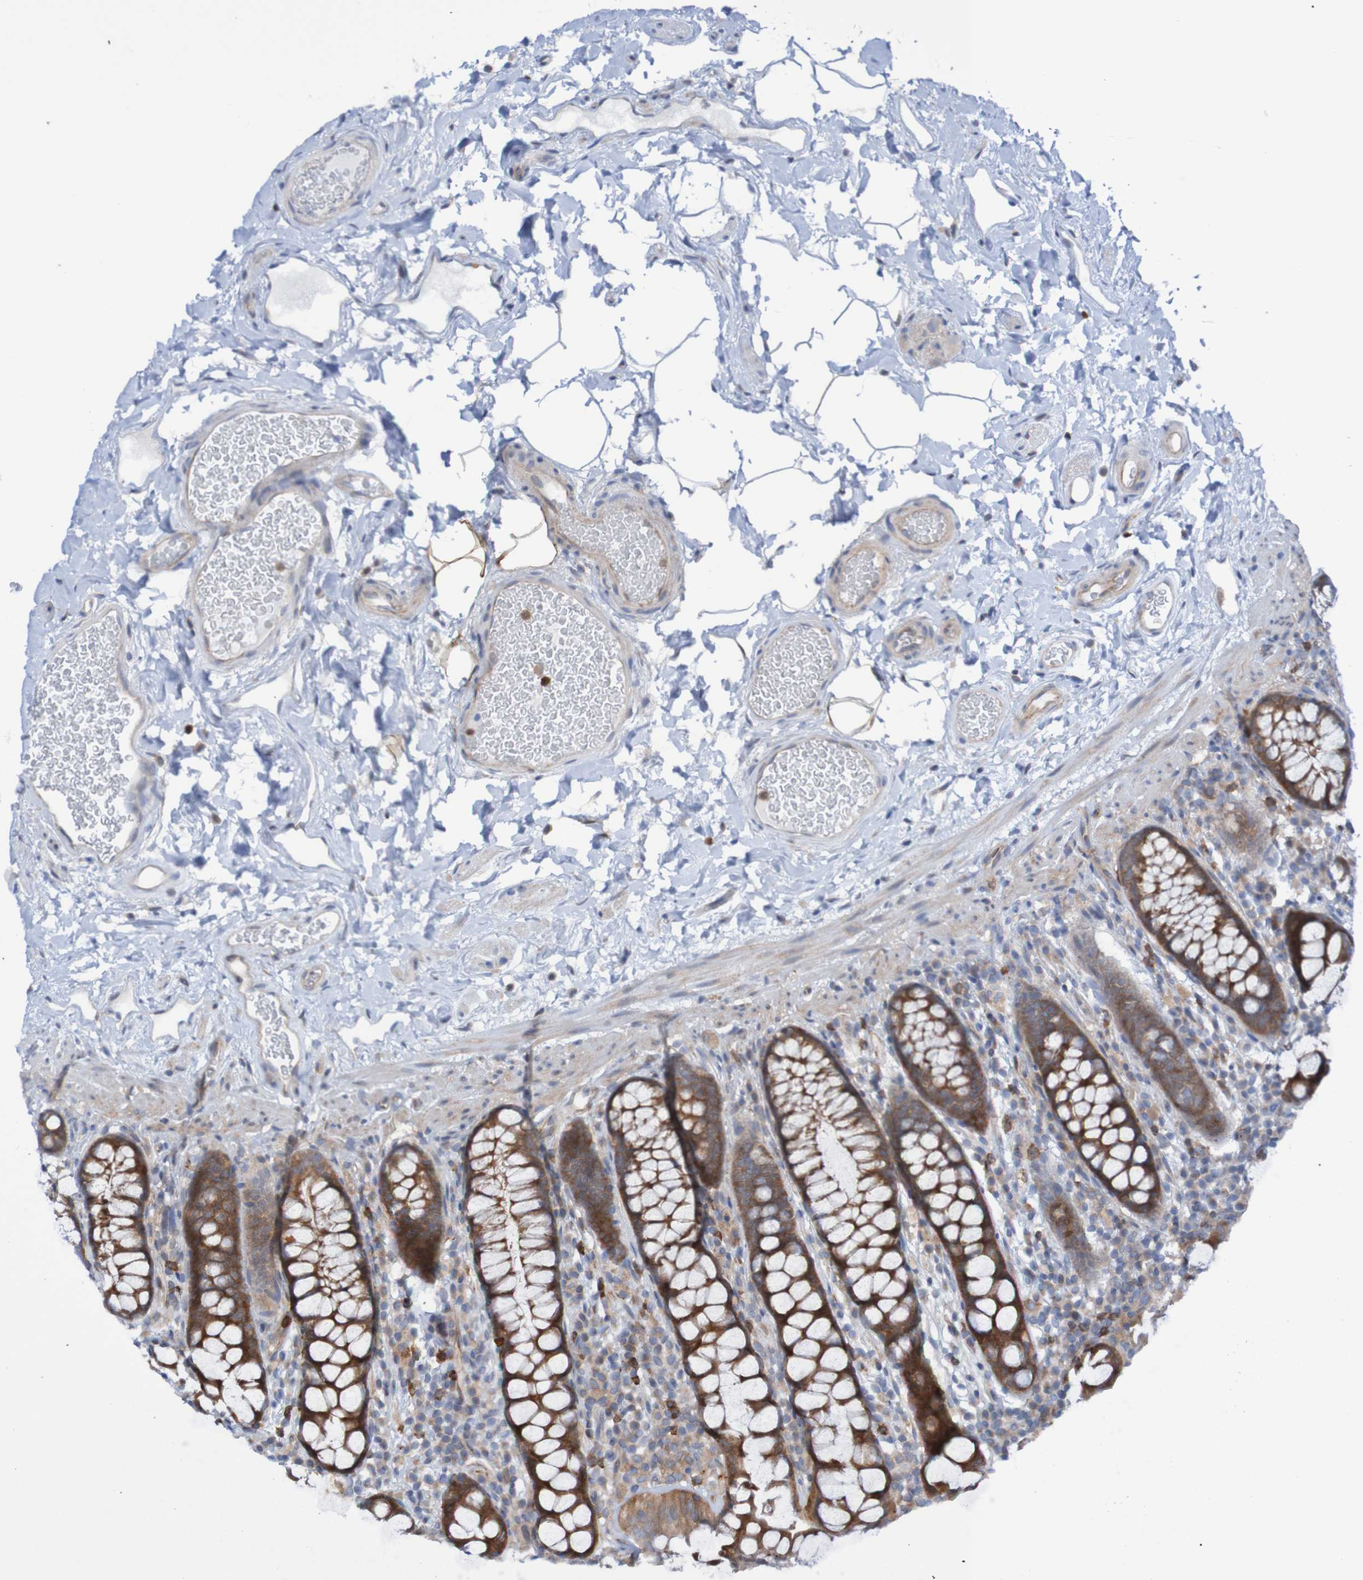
{"staining": {"intensity": "weak", "quantity": "25%-75%", "location": "cytoplasmic/membranous"}, "tissue": "colon", "cell_type": "Endothelial cells", "image_type": "normal", "snomed": [{"axis": "morphology", "description": "Normal tissue, NOS"}, {"axis": "topography", "description": "Colon"}], "caption": "This is a histology image of IHC staining of unremarkable colon, which shows weak expression in the cytoplasmic/membranous of endothelial cells.", "gene": "ANGPT4", "patient": {"sex": "female", "age": 80}}